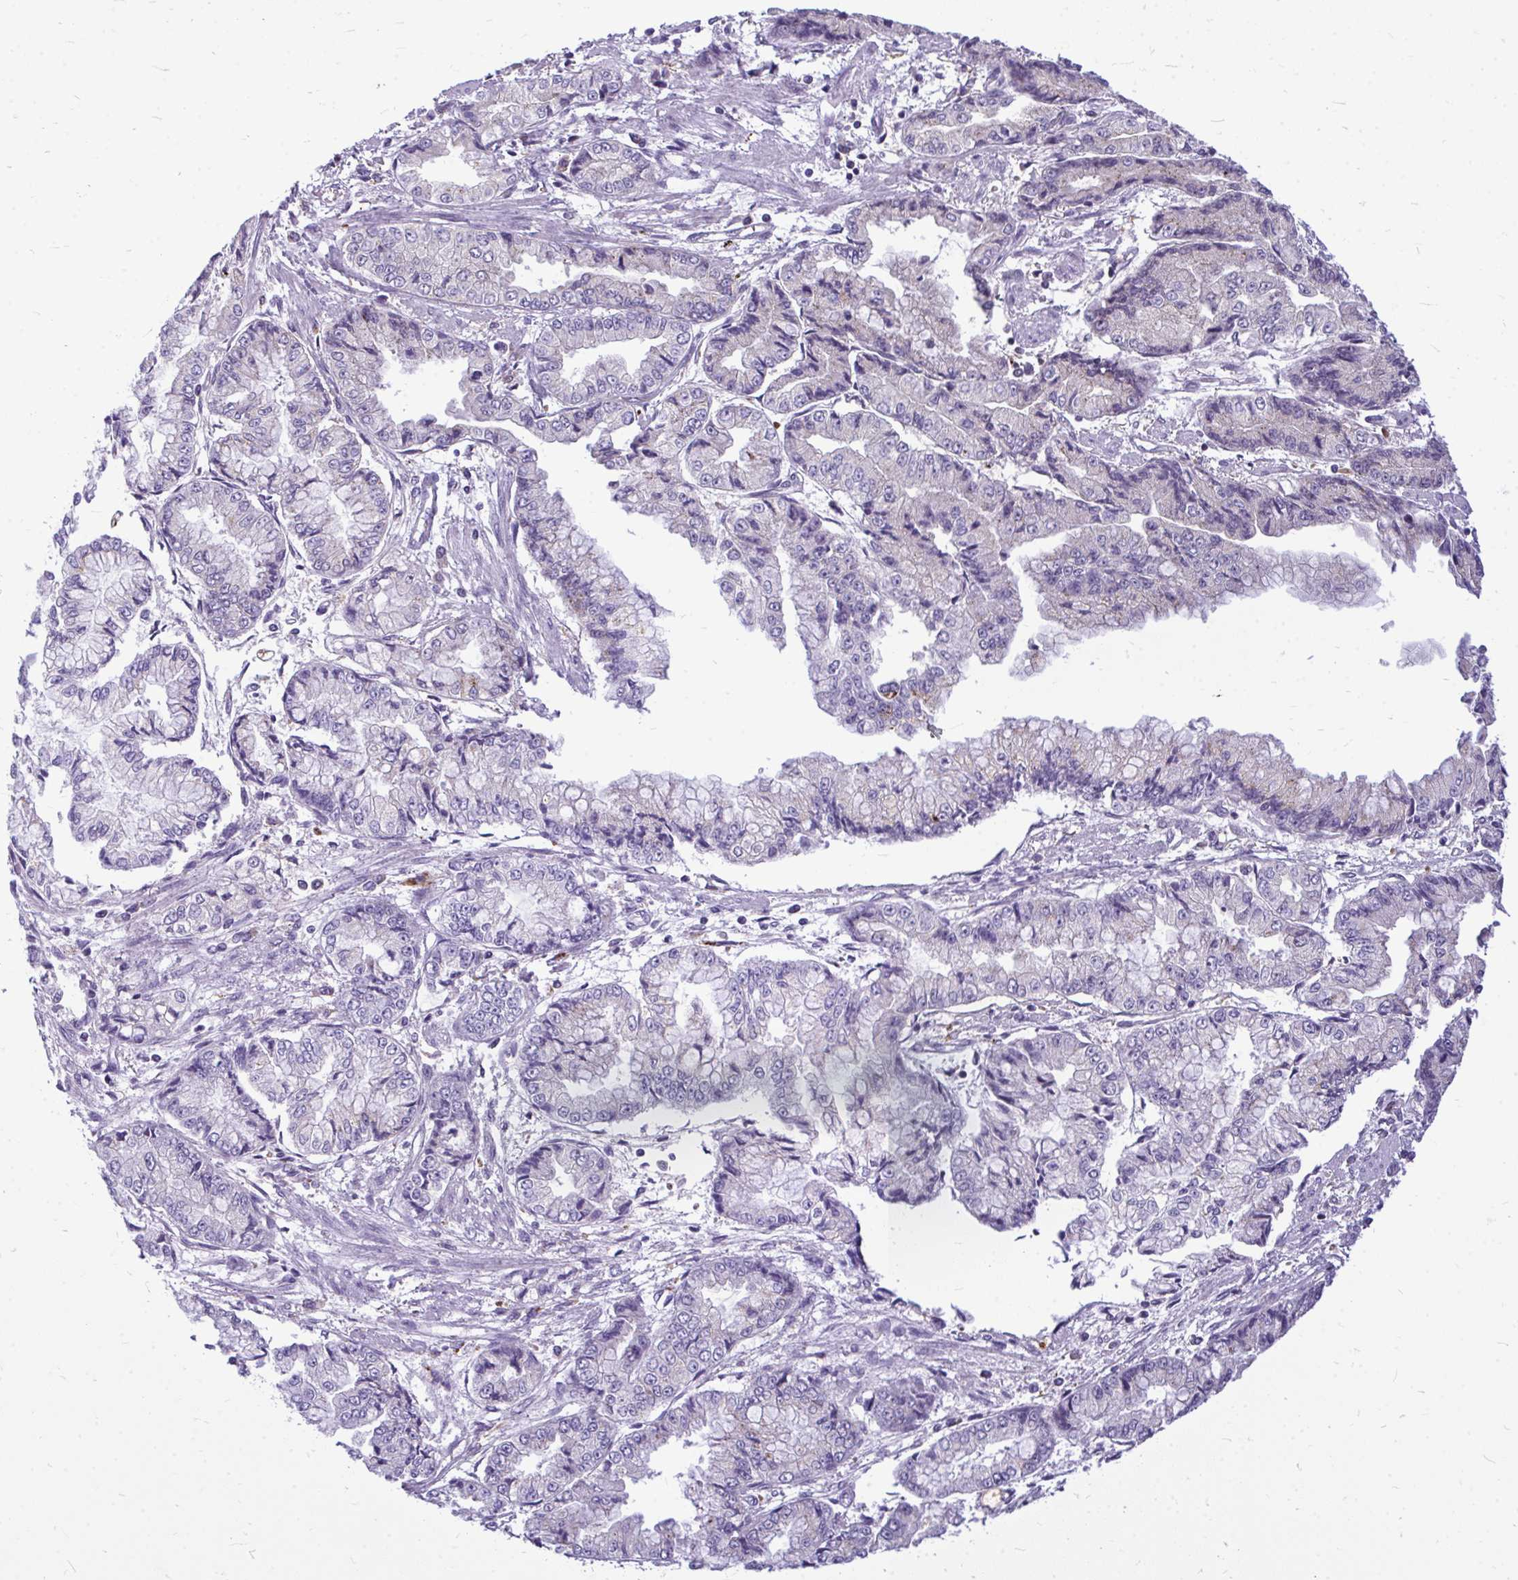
{"staining": {"intensity": "negative", "quantity": "none", "location": "none"}, "tissue": "stomach cancer", "cell_type": "Tumor cells", "image_type": "cancer", "snomed": [{"axis": "morphology", "description": "Adenocarcinoma, NOS"}, {"axis": "topography", "description": "Stomach, upper"}], "caption": "Tumor cells are negative for brown protein staining in stomach adenocarcinoma. (Brightfield microscopy of DAB IHC at high magnification).", "gene": "ZSCAN25", "patient": {"sex": "female", "age": 74}}